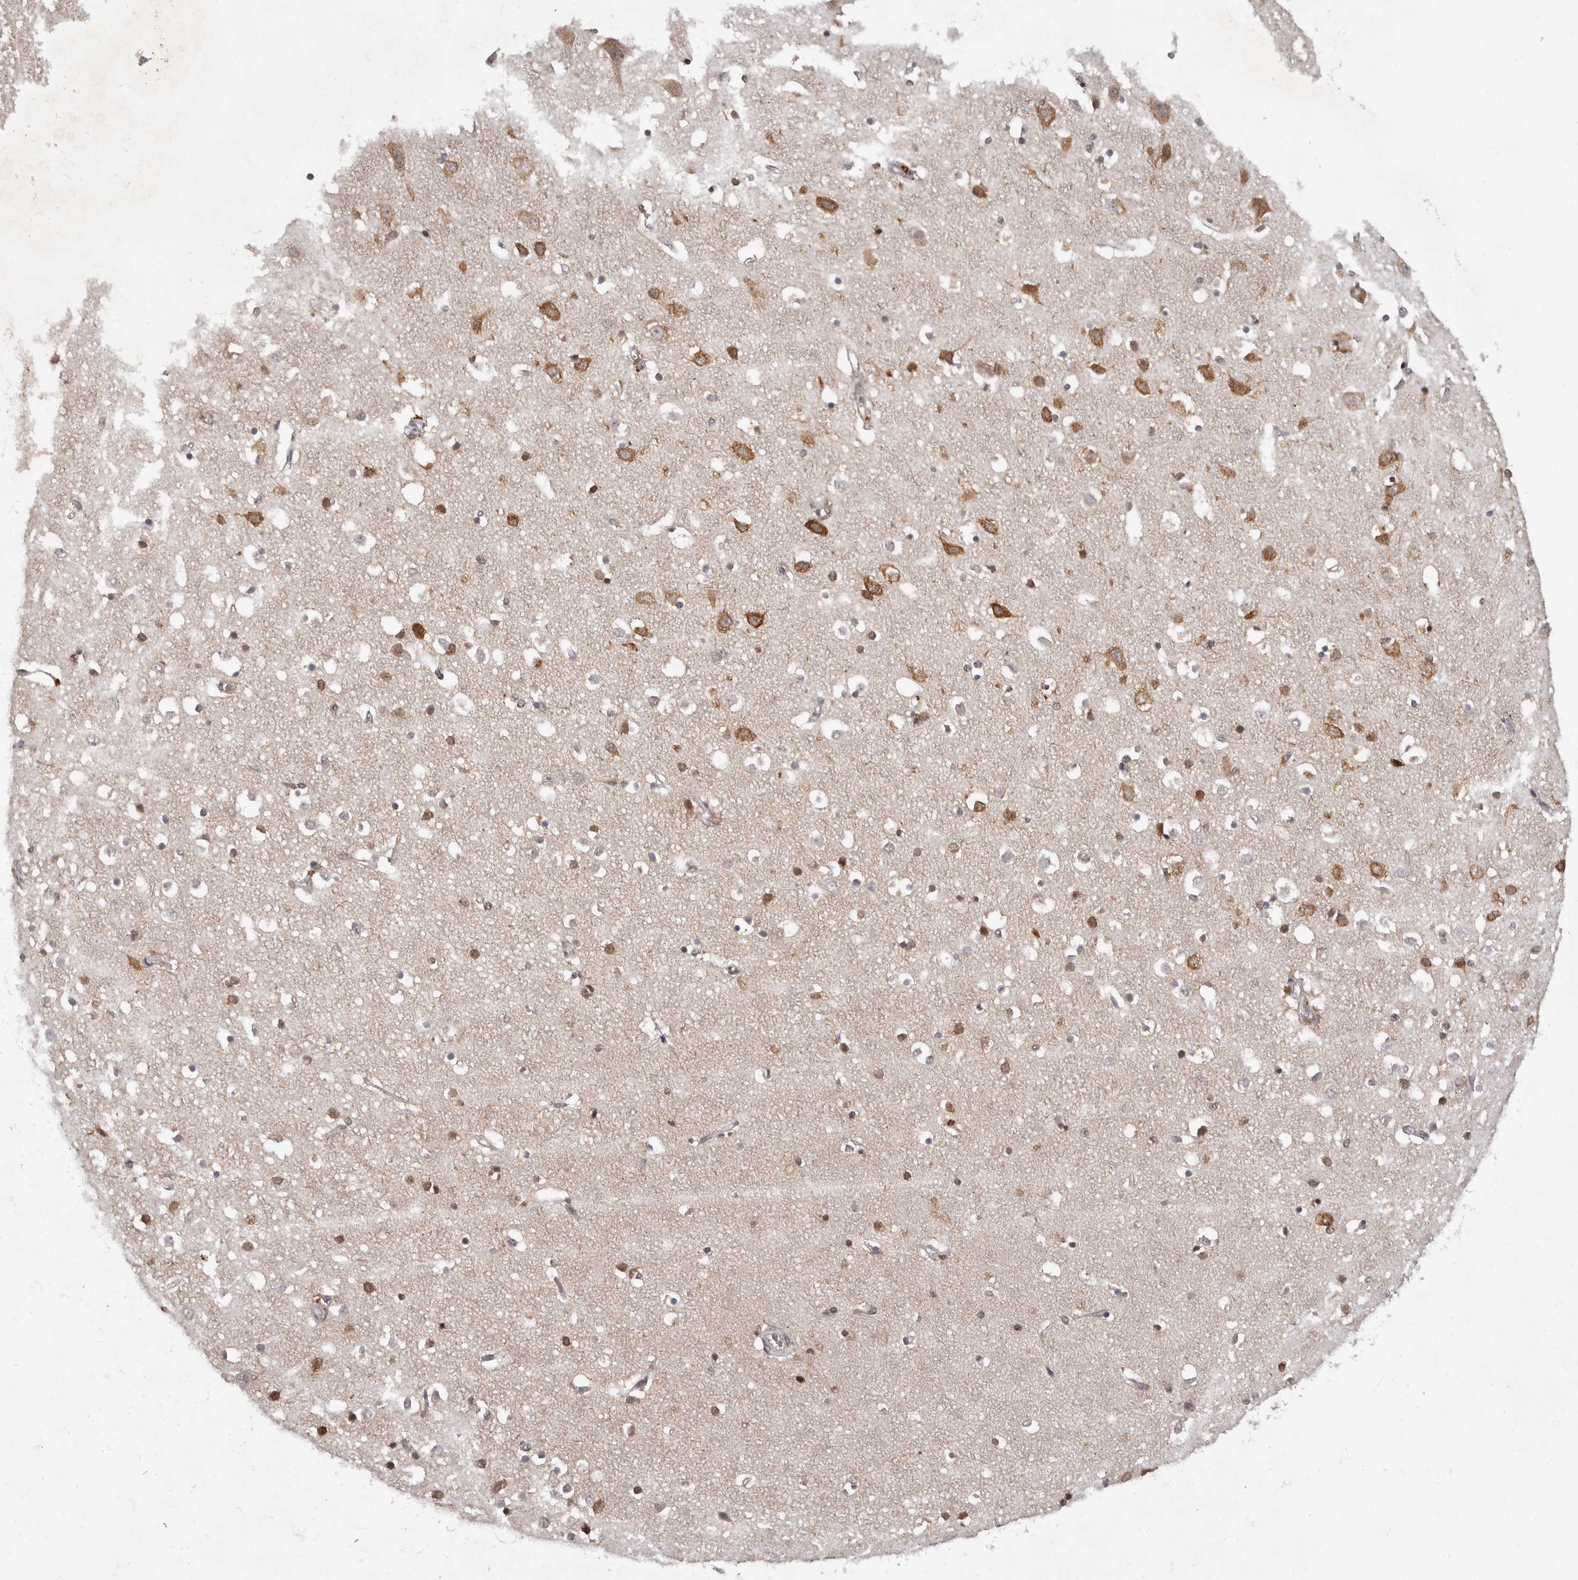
{"staining": {"intensity": "negative", "quantity": "none", "location": "none"}, "tissue": "cerebral cortex", "cell_type": "Endothelial cells", "image_type": "normal", "snomed": [{"axis": "morphology", "description": "Normal tissue, NOS"}, {"axis": "topography", "description": "Cerebral cortex"}], "caption": "Cerebral cortex stained for a protein using immunohistochemistry demonstrates no positivity endothelial cells.", "gene": "TBX5", "patient": {"sex": "male", "age": 54}}